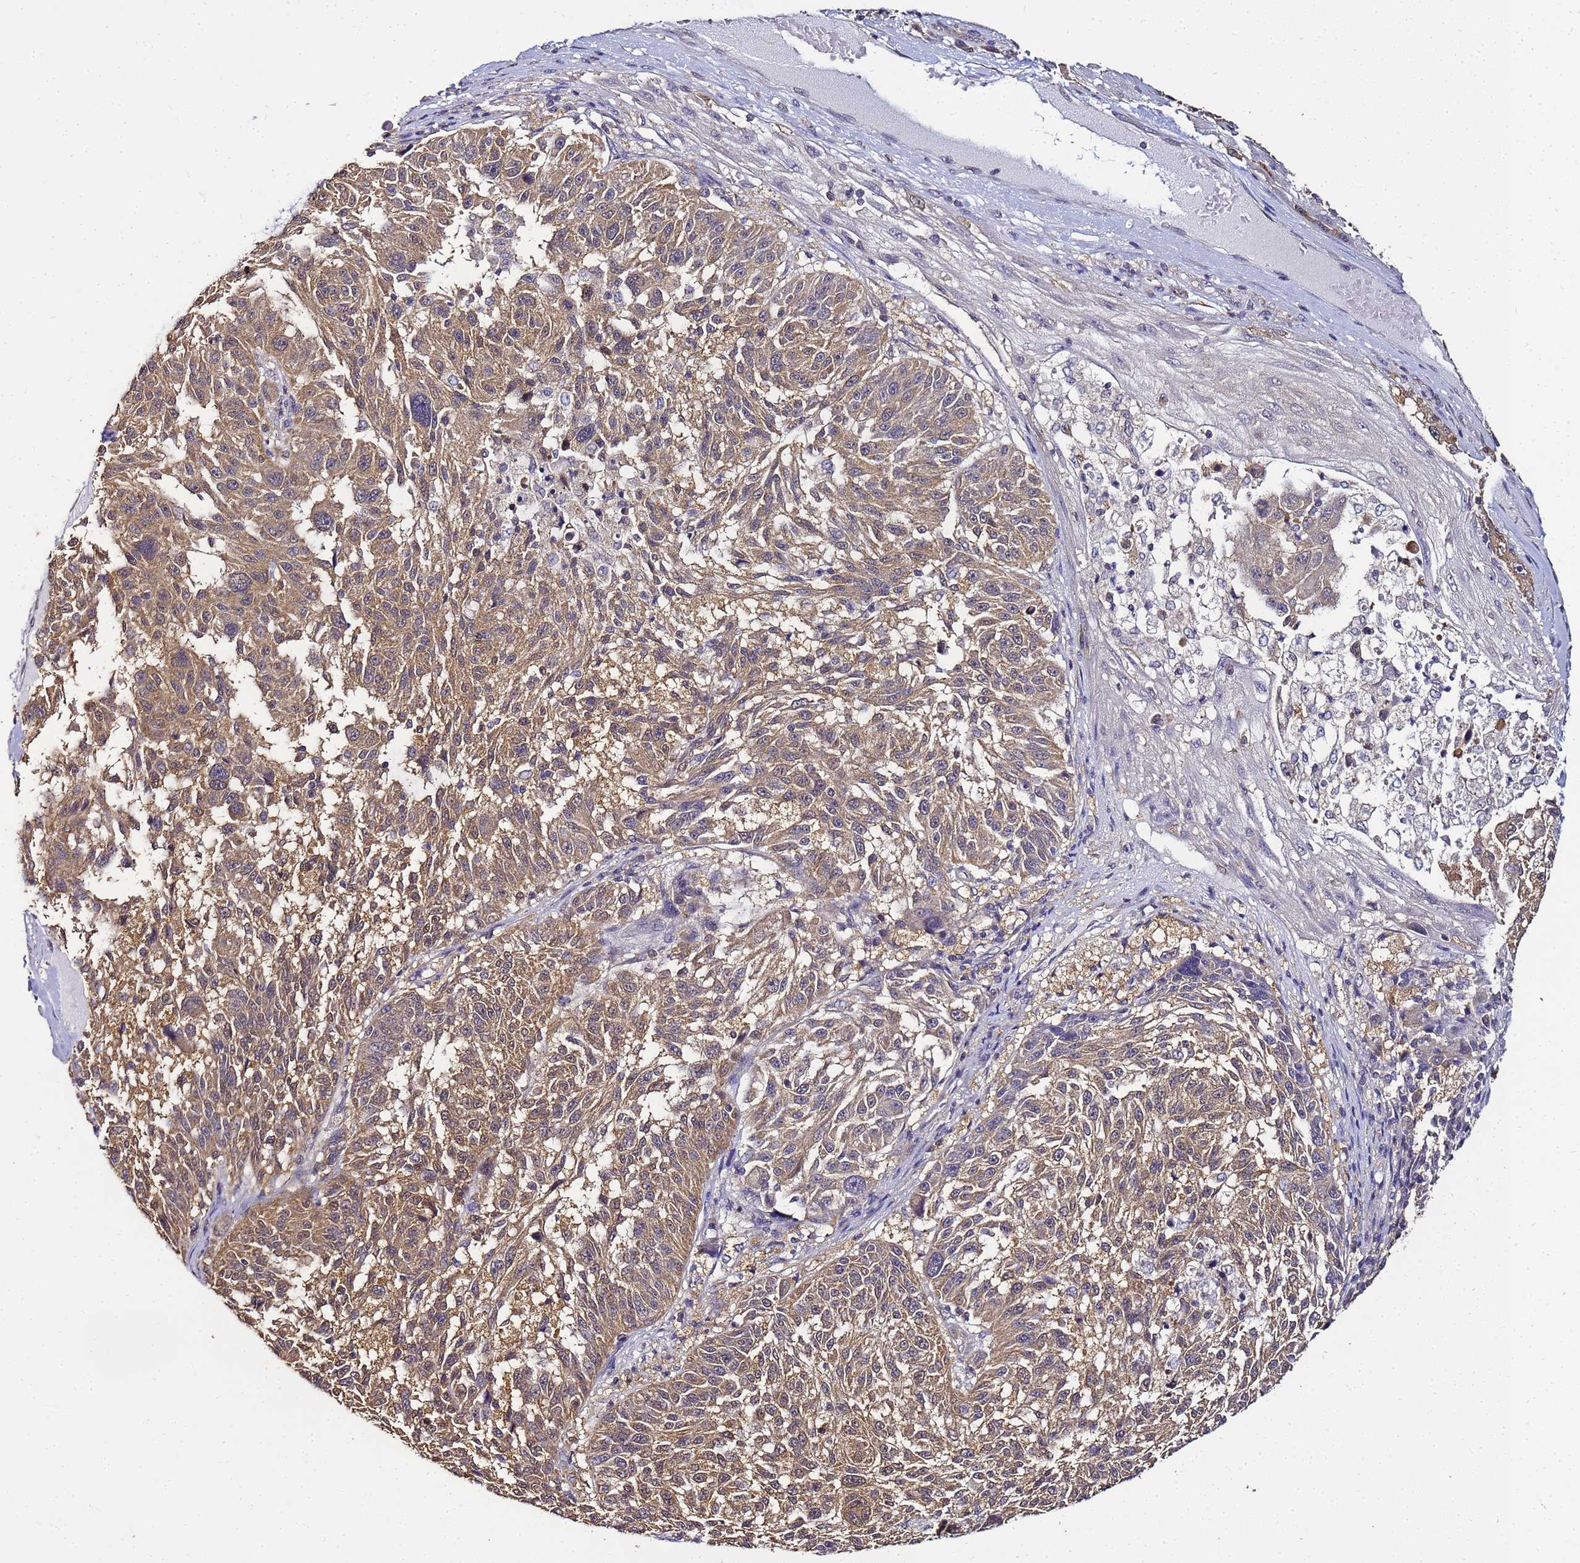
{"staining": {"intensity": "moderate", "quantity": ">75%", "location": "cytoplasmic/membranous"}, "tissue": "melanoma", "cell_type": "Tumor cells", "image_type": "cancer", "snomed": [{"axis": "morphology", "description": "Malignant melanoma, NOS"}, {"axis": "topography", "description": "Skin"}], "caption": "Immunohistochemical staining of malignant melanoma reveals medium levels of moderate cytoplasmic/membranous protein expression in about >75% of tumor cells.", "gene": "ENOPH1", "patient": {"sex": "male", "age": 53}}